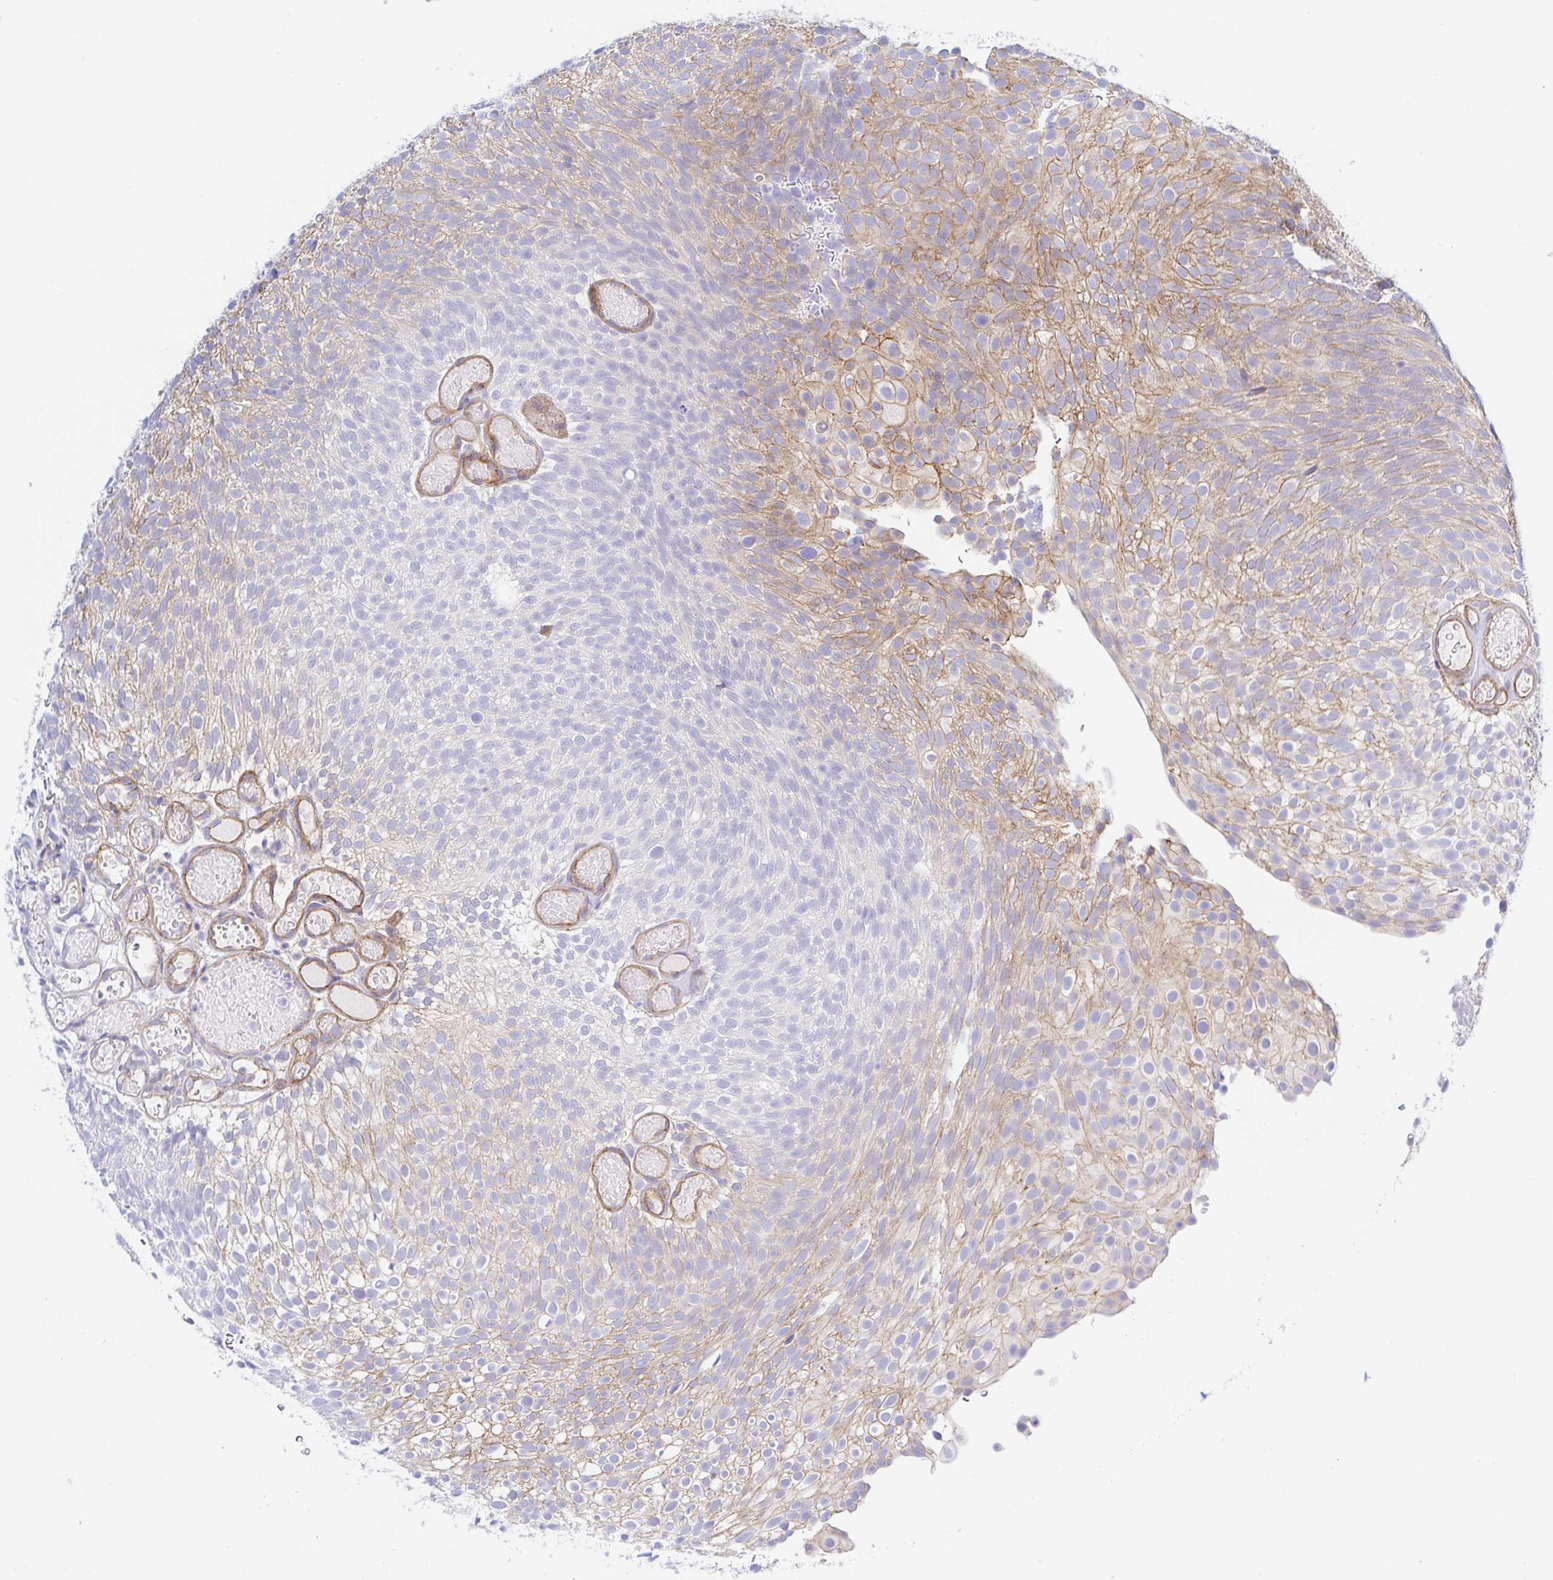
{"staining": {"intensity": "moderate", "quantity": "<25%", "location": "cytoplasmic/membranous"}, "tissue": "urothelial cancer", "cell_type": "Tumor cells", "image_type": "cancer", "snomed": [{"axis": "morphology", "description": "Urothelial carcinoma, Low grade"}, {"axis": "topography", "description": "Urinary bladder"}], "caption": "Low-grade urothelial carcinoma tissue reveals moderate cytoplasmic/membranous staining in about <25% of tumor cells", "gene": "ARL4D", "patient": {"sex": "male", "age": 78}}